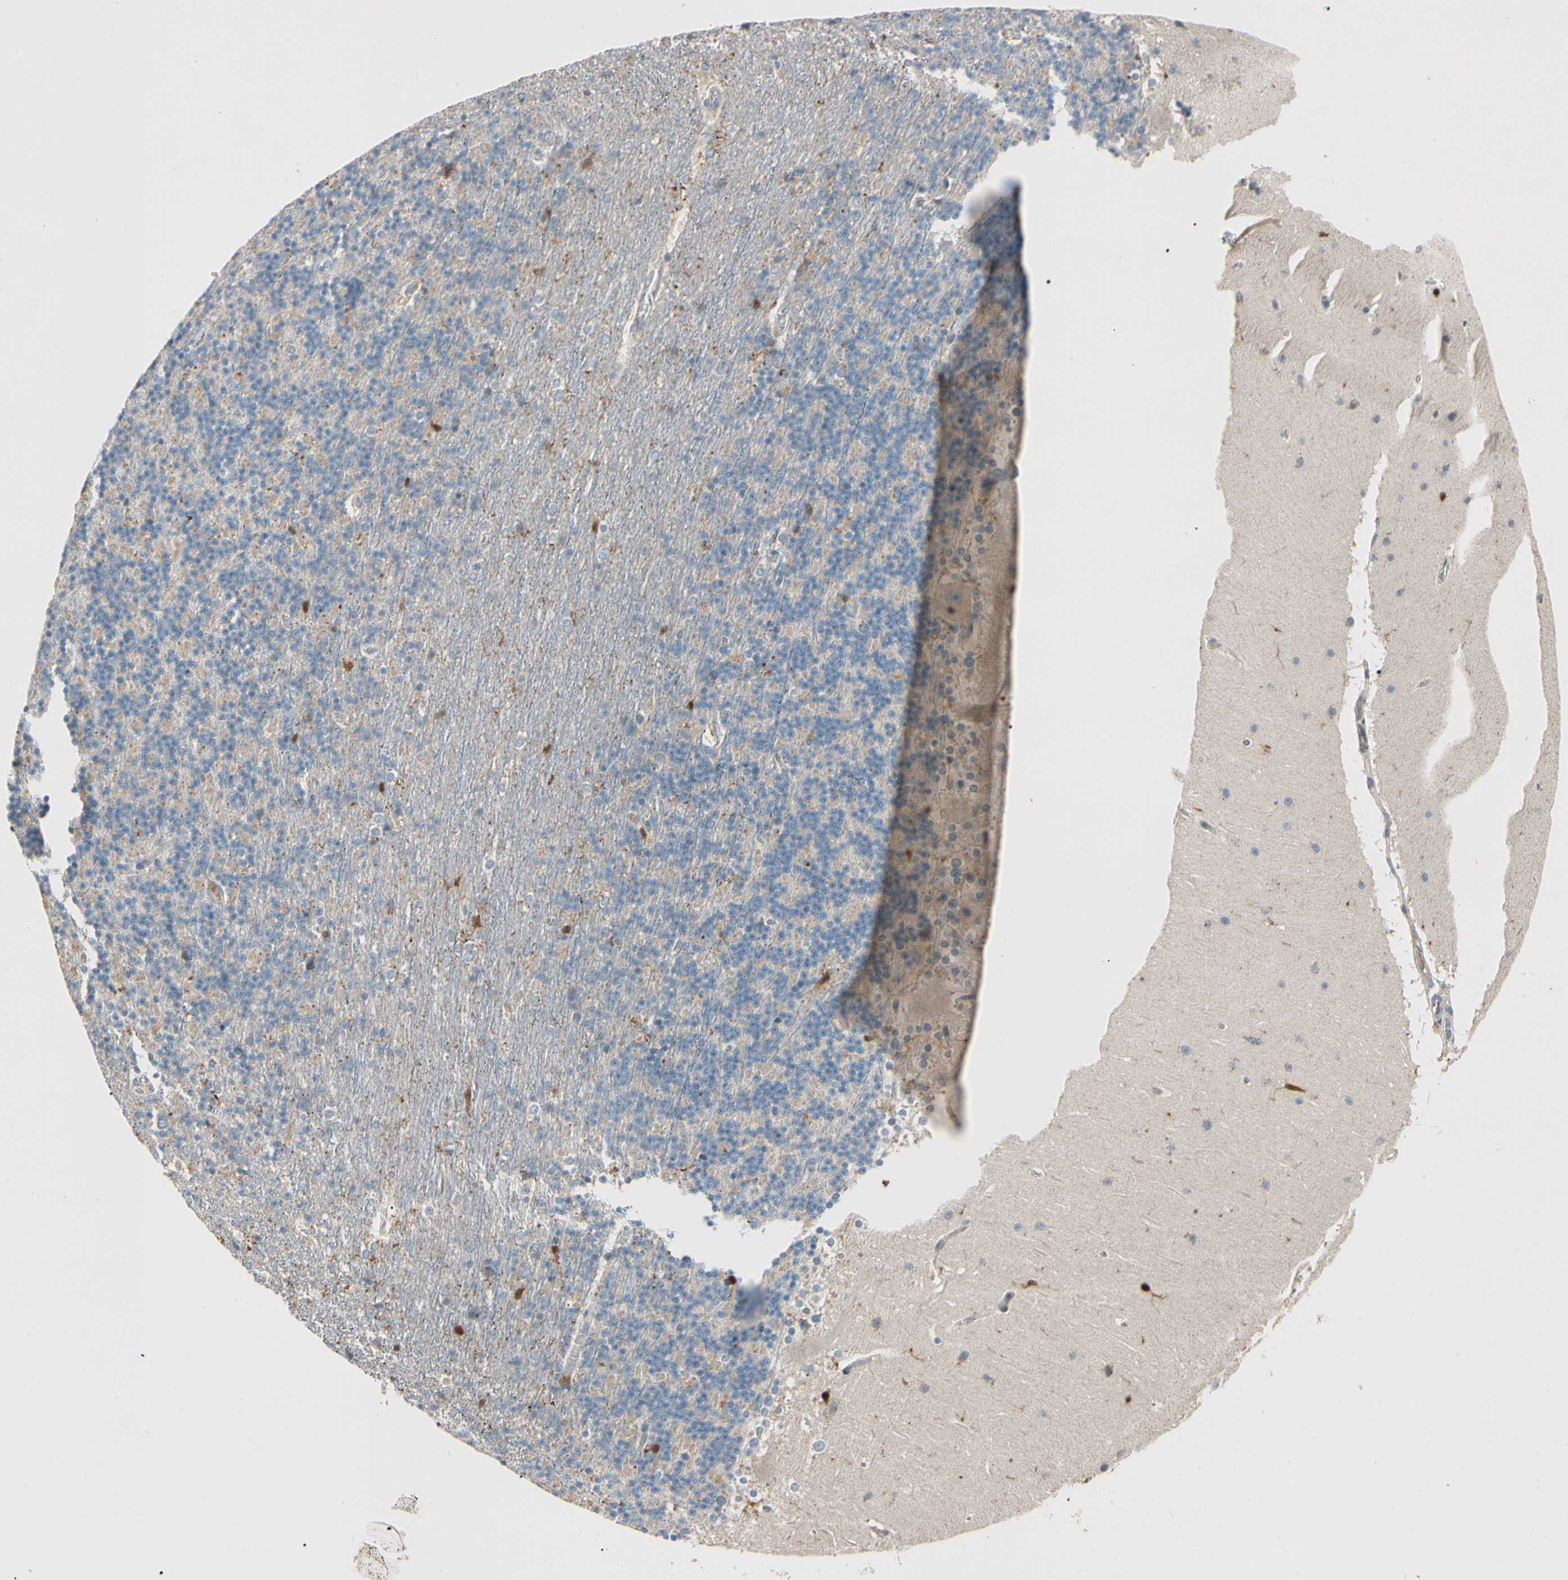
{"staining": {"intensity": "moderate", "quantity": "<25%", "location": "cytoplasmic/membranous"}, "tissue": "cerebellum", "cell_type": "Cells in granular layer", "image_type": "normal", "snomed": [{"axis": "morphology", "description": "Normal tissue, NOS"}, {"axis": "topography", "description": "Cerebellum"}], "caption": "This image displays immunohistochemistry staining of normal cerebellum, with low moderate cytoplasmic/membranous expression in about <25% of cells in granular layer.", "gene": "CDH6", "patient": {"sex": "female", "age": 19}}